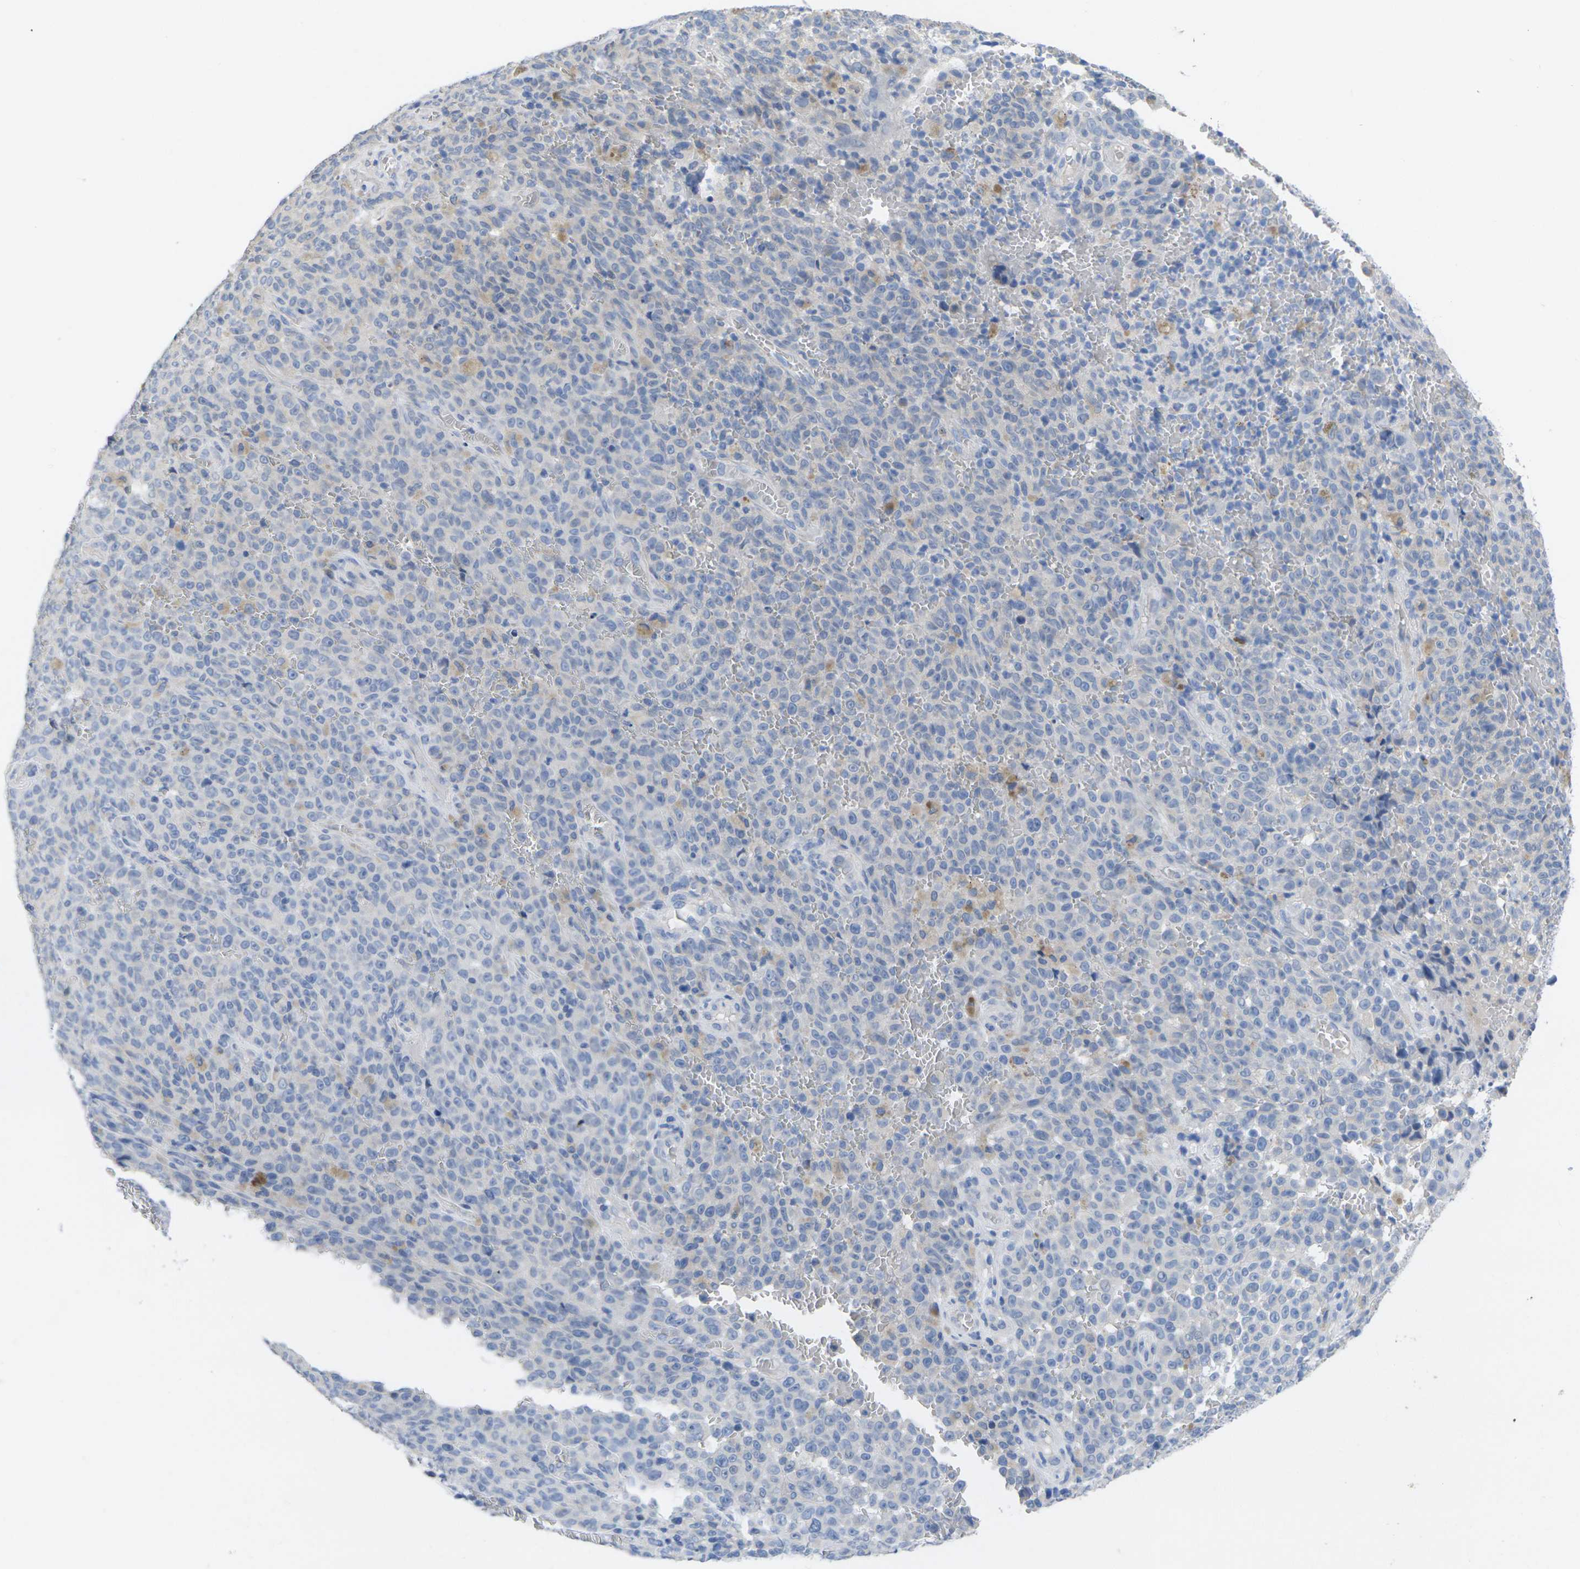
{"staining": {"intensity": "negative", "quantity": "none", "location": "none"}, "tissue": "melanoma", "cell_type": "Tumor cells", "image_type": "cancer", "snomed": [{"axis": "morphology", "description": "Malignant melanoma, NOS"}, {"axis": "topography", "description": "Skin"}], "caption": "High magnification brightfield microscopy of melanoma stained with DAB (brown) and counterstained with hematoxylin (blue): tumor cells show no significant expression.", "gene": "TNNI3", "patient": {"sex": "female", "age": 82}}